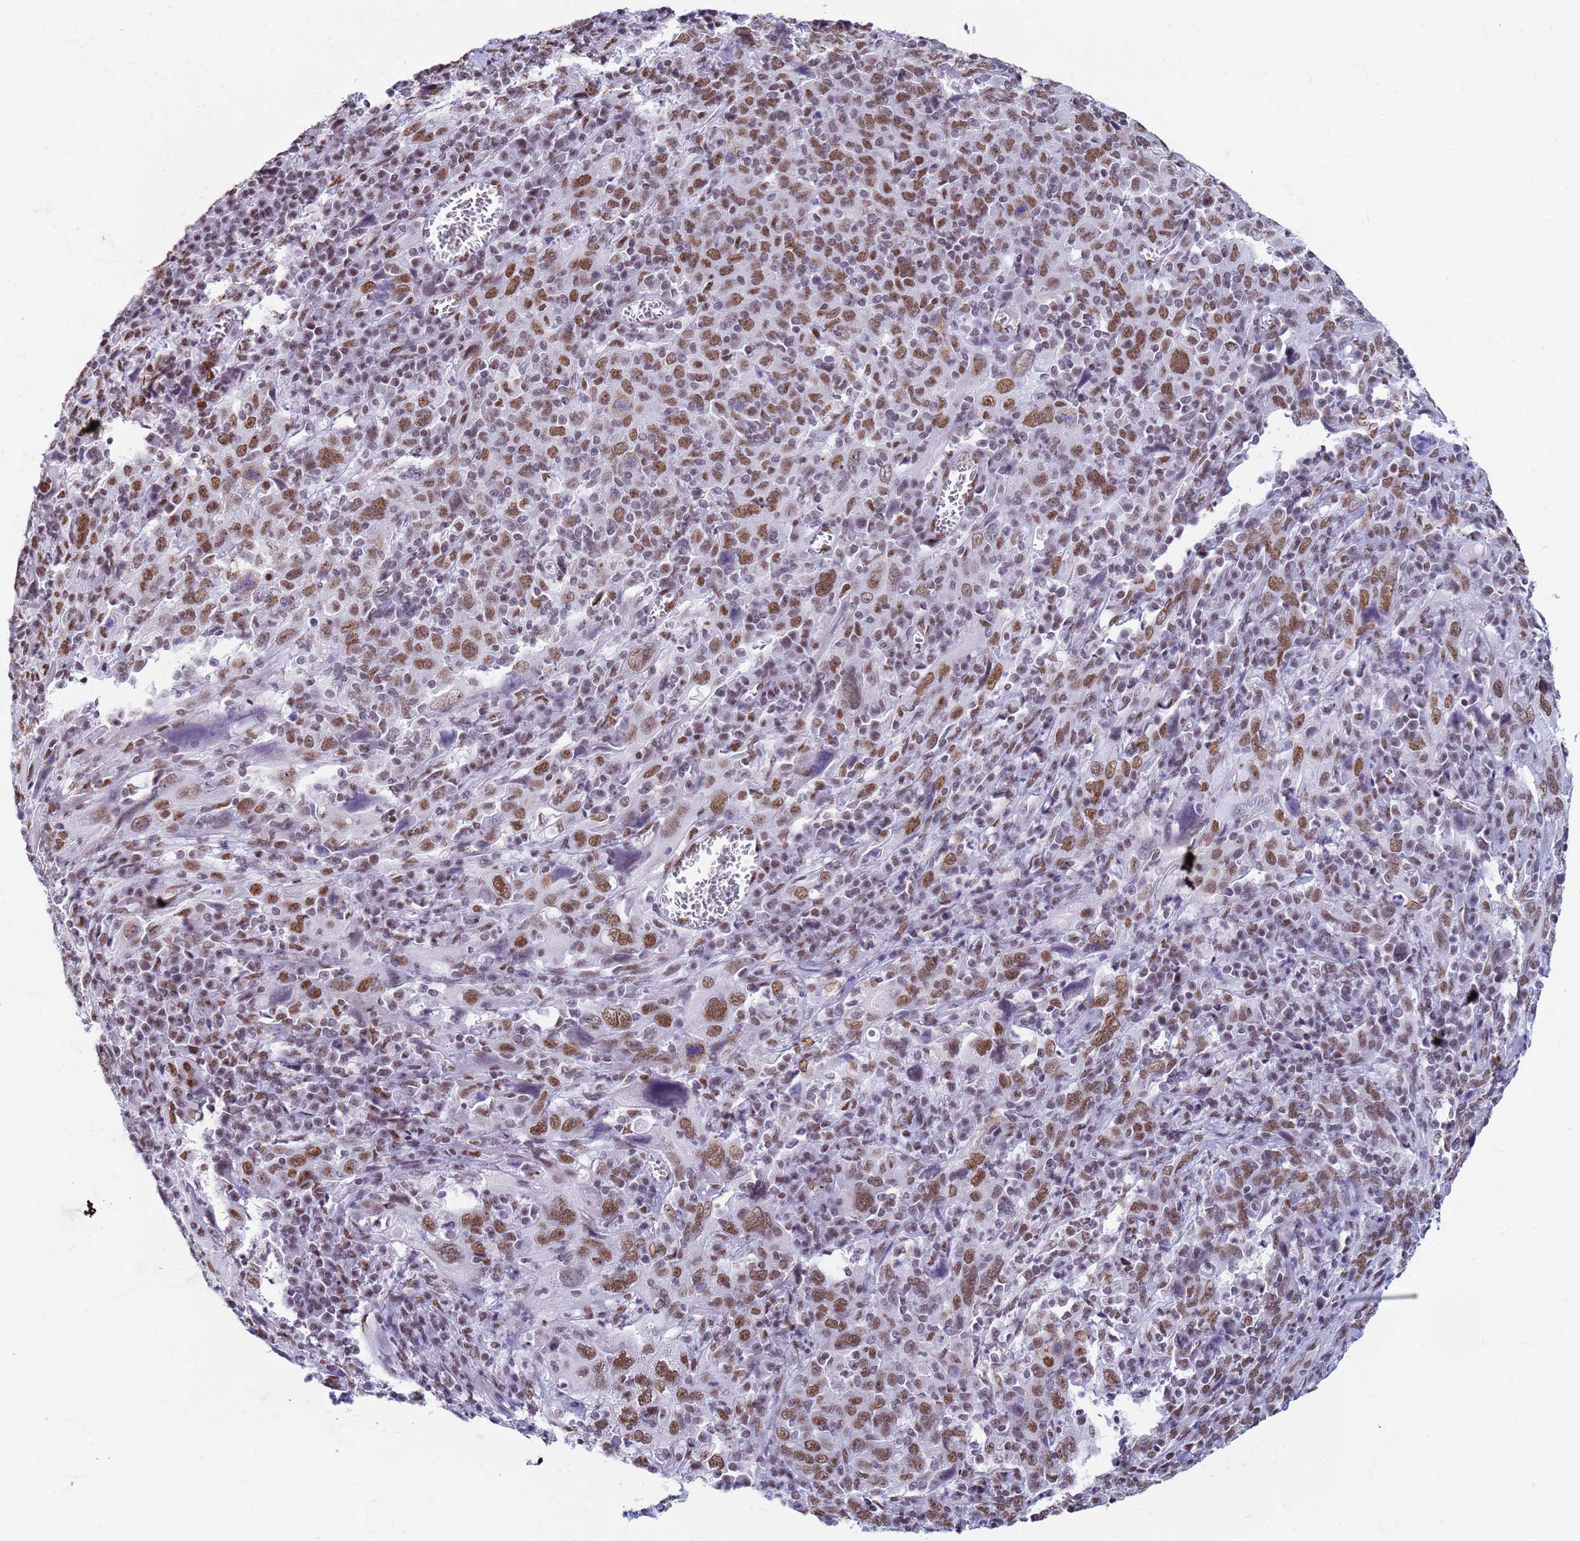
{"staining": {"intensity": "moderate", "quantity": ">75%", "location": "nuclear"}, "tissue": "cervical cancer", "cell_type": "Tumor cells", "image_type": "cancer", "snomed": [{"axis": "morphology", "description": "Squamous cell carcinoma, NOS"}, {"axis": "topography", "description": "Cervix"}], "caption": "Immunohistochemical staining of human cervical cancer reveals moderate nuclear protein staining in about >75% of tumor cells.", "gene": "FAM170B", "patient": {"sex": "female", "age": 46}}